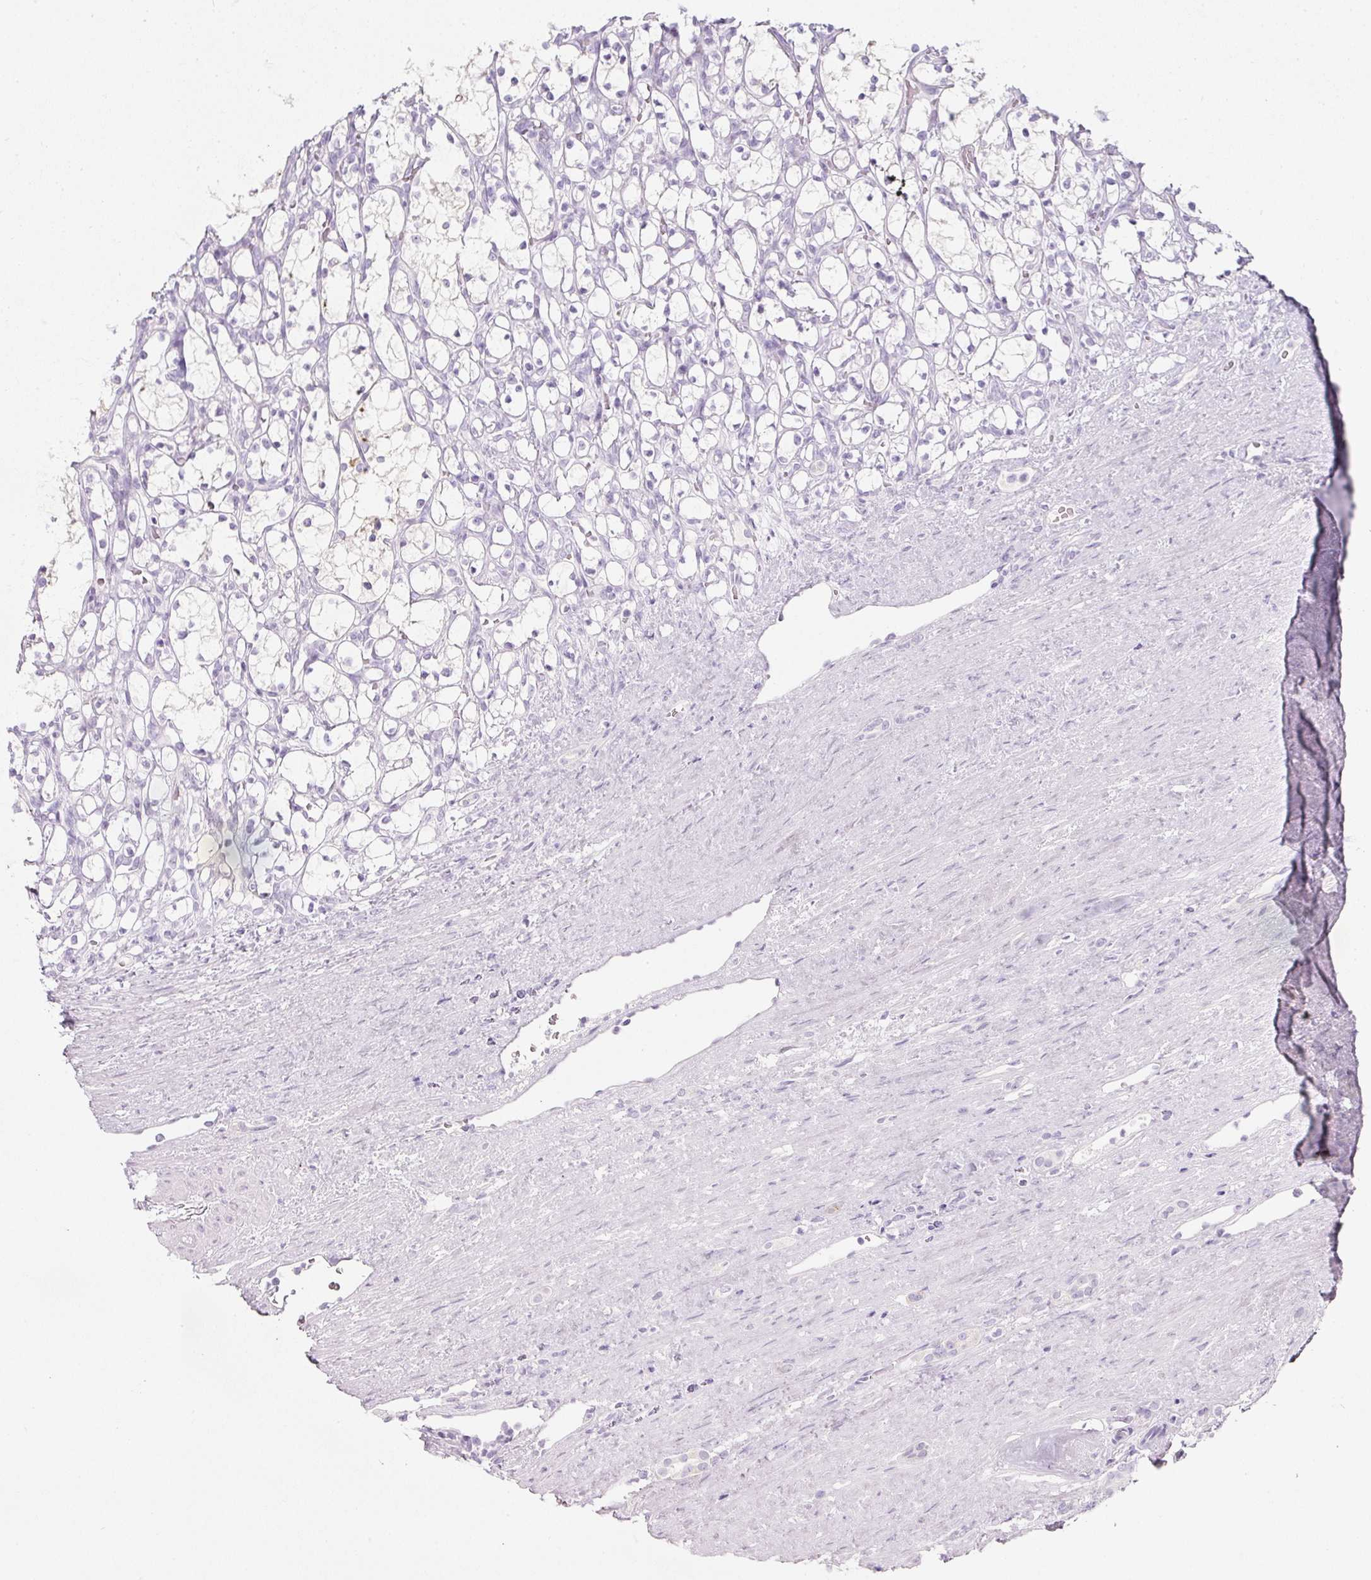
{"staining": {"intensity": "negative", "quantity": "none", "location": "none"}, "tissue": "renal cancer", "cell_type": "Tumor cells", "image_type": "cancer", "snomed": [{"axis": "morphology", "description": "Adenocarcinoma, NOS"}, {"axis": "topography", "description": "Kidney"}], "caption": "This is an immunohistochemistry image of human renal adenocarcinoma. There is no positivity in tumor cells.", "gene": "SLC2A2", "patient": {"sex": "female", "age": 69}}